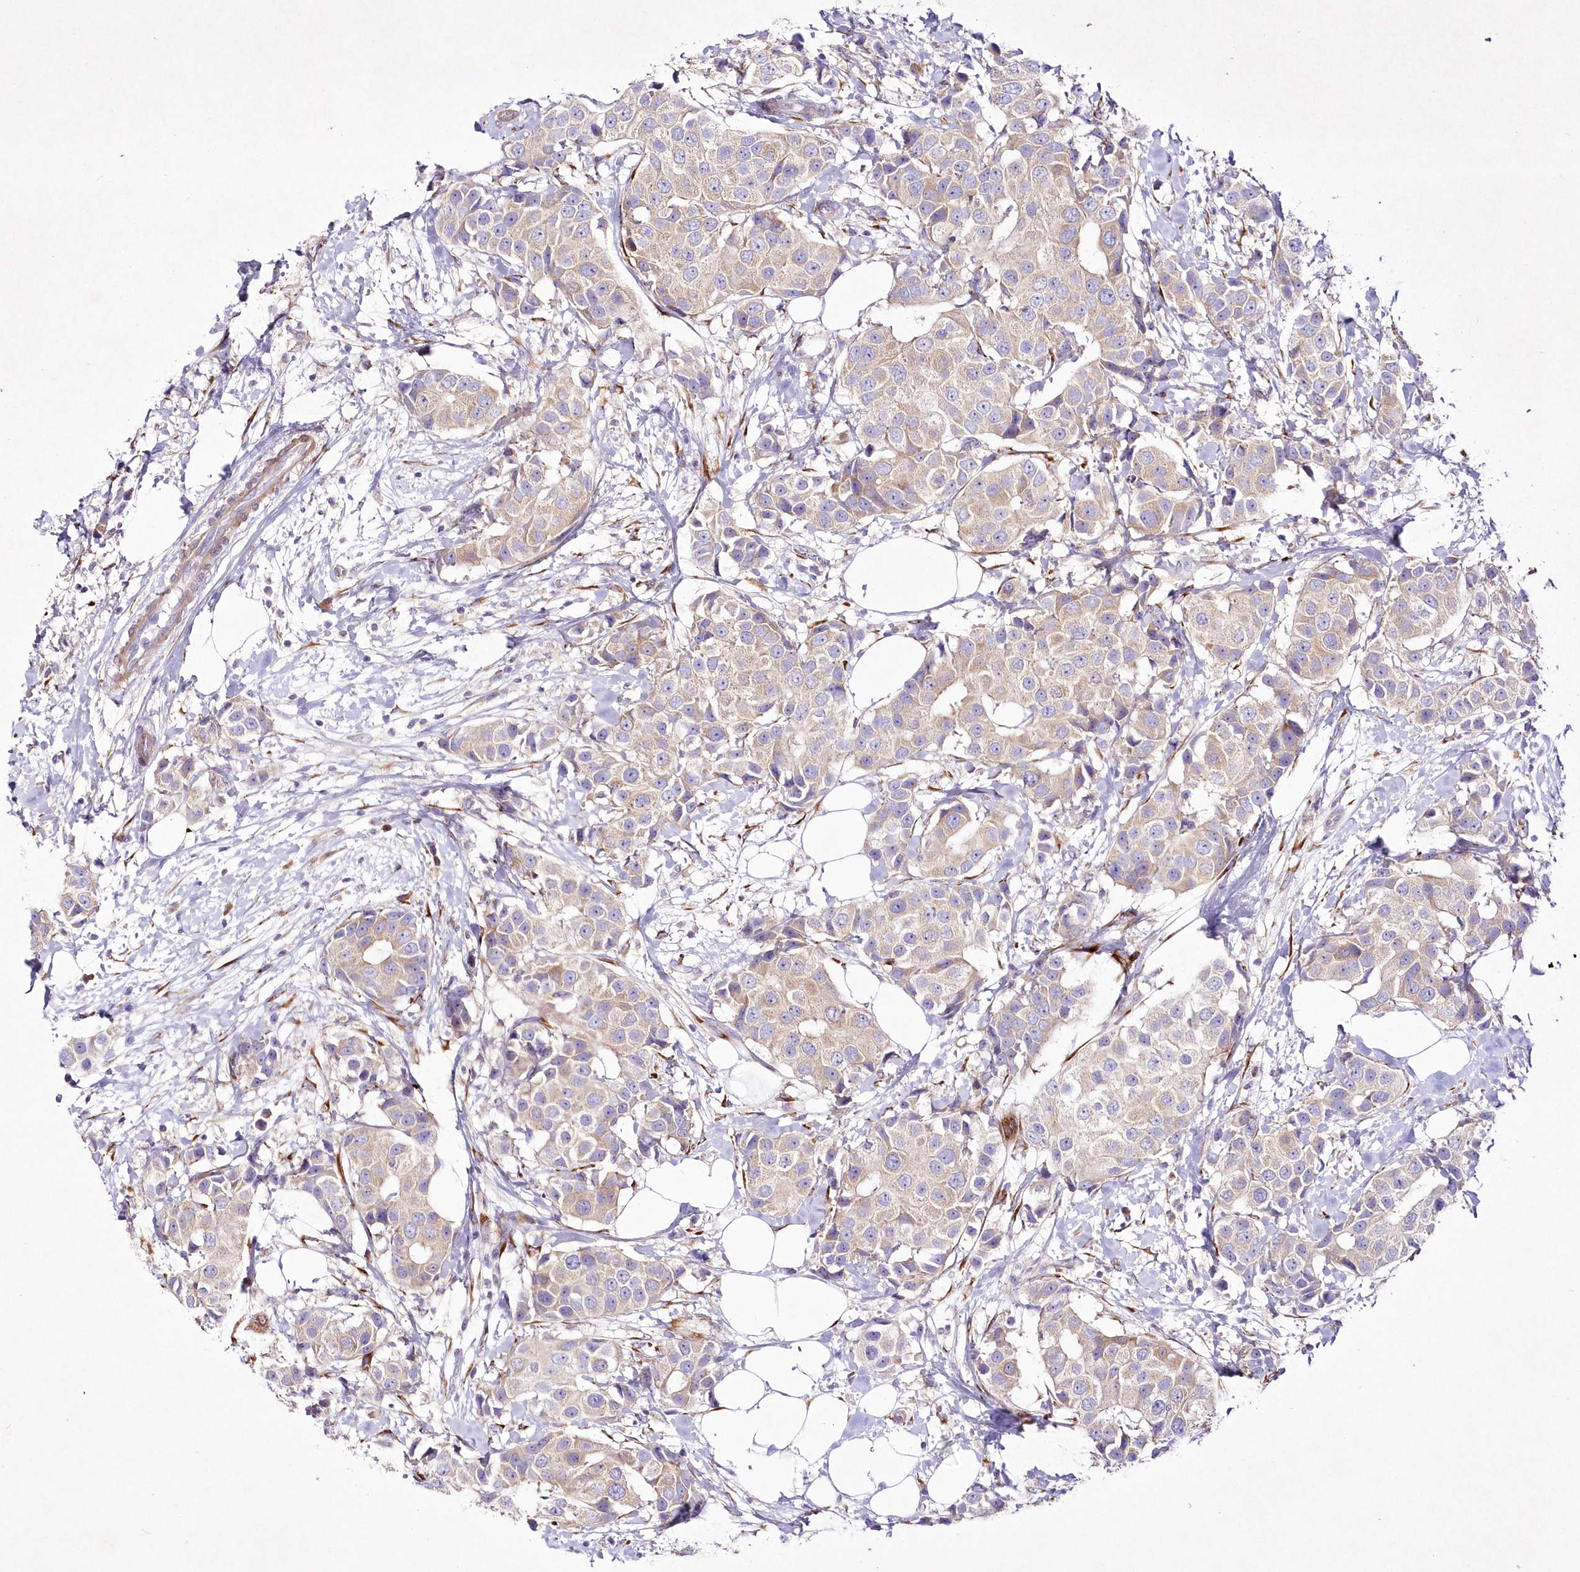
{"staining": {"intensity": "weak", "quantity": ">75%", "location": "cytoplasmic/membranous"}, "tissue": "breast cancer", "cell_type": "Tumor cells", "image_type": "cancer", "snomed": [{"axis": "morphology", "description": "Normal tissue, NOS"}, {"axis": "morphology", "description": "Duct carcinoma"}, {"axis": "topography", "description": "Breast"}], "caption": "DAB (3,3'-diaminobenzidine) immunohistochemical staining of human breast cancer exhibits weak cytoplasmic/membranous protein positivity in approximately >75% of tumor cells.", "gene": "ARFGEF3", "patient": {"sex": "female", "age": 39}}